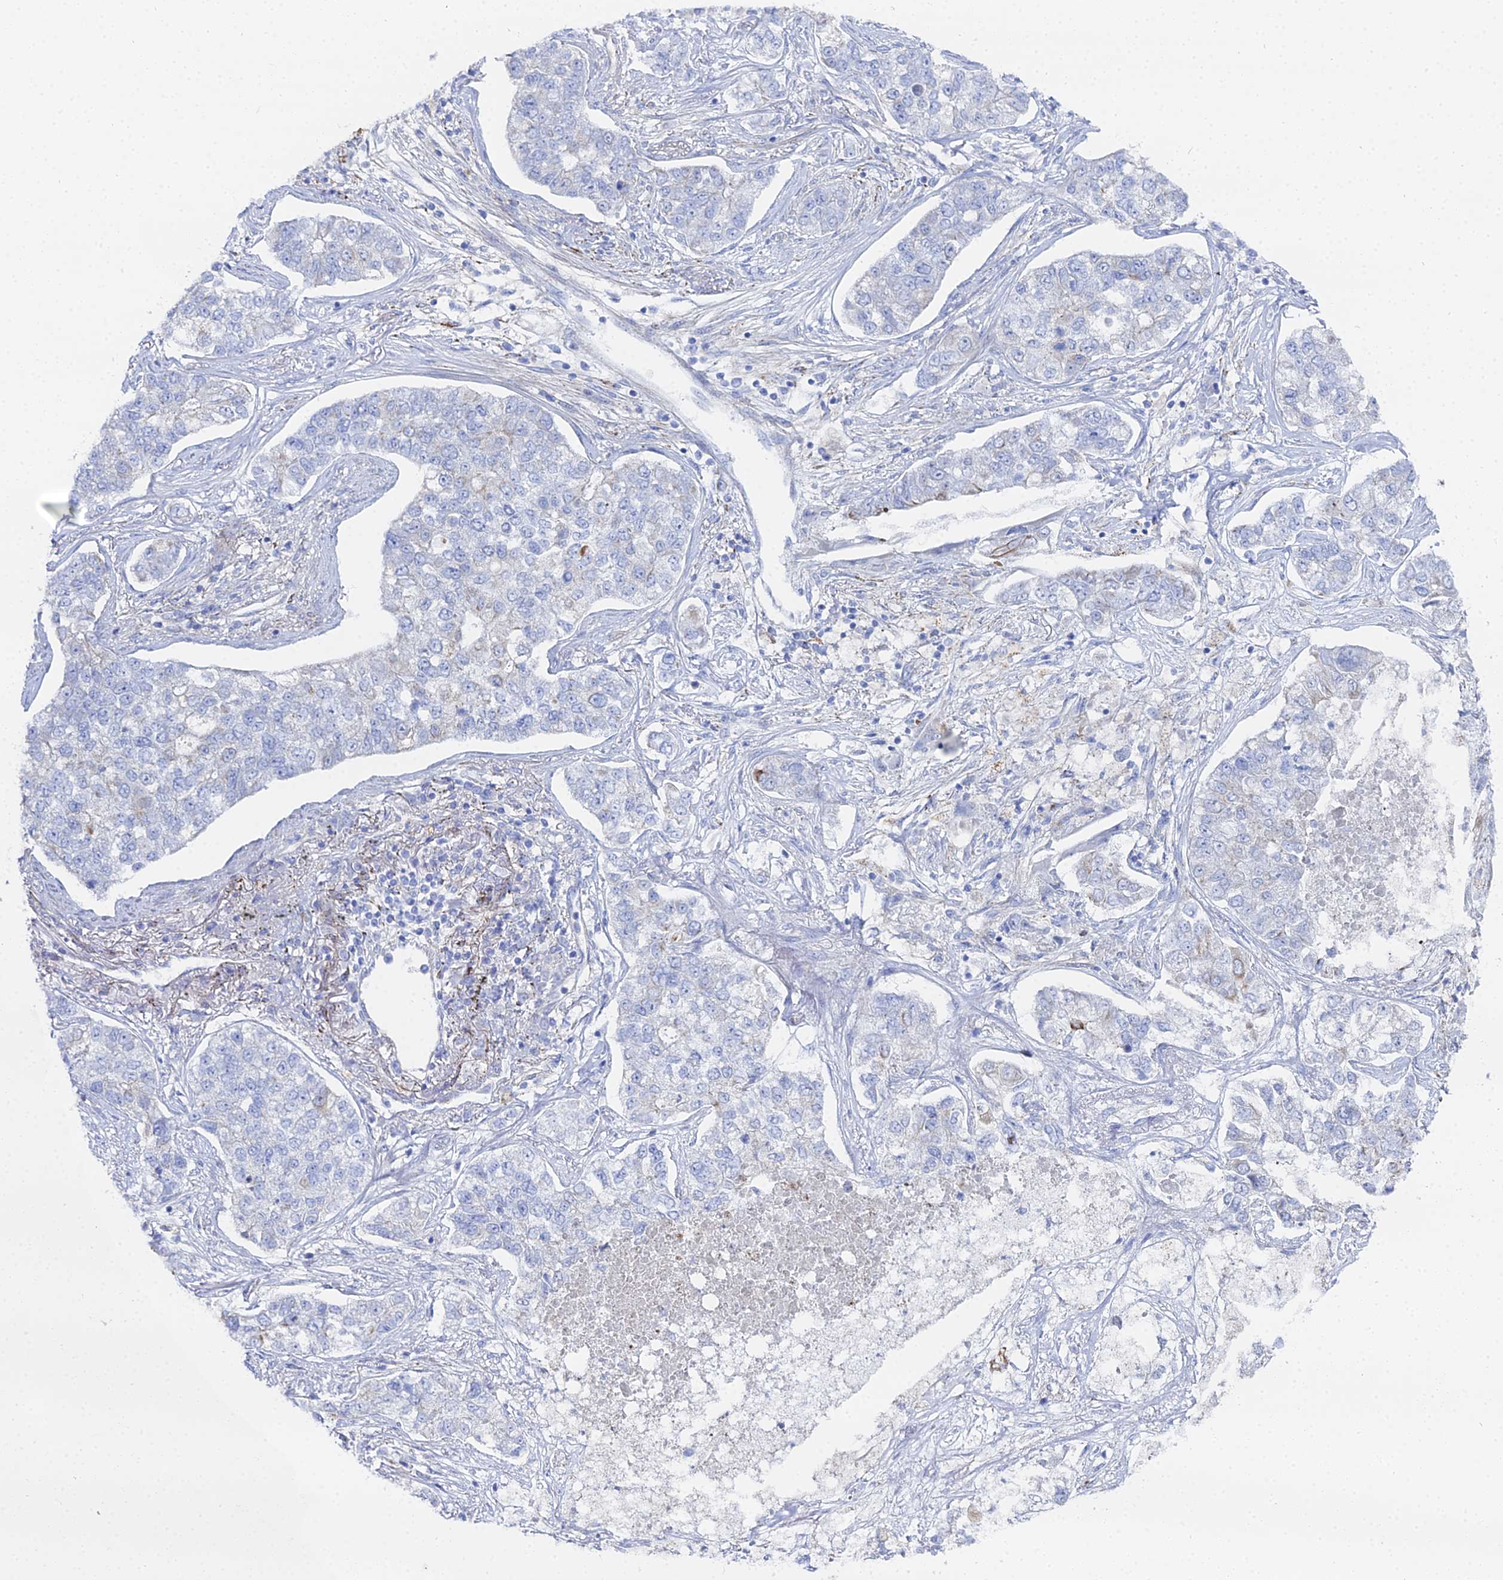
{"staining": {"intensity": "negative", "quantity": "none", "location": "none"}, "tissue": "lung cancer", "cell_type": "Tumor cells", "image_type": "cancer", "snomed": [{"axis": "morphology", "description": "Adenocarcinoma, NOS"}, {"axis": "topography", "description": "Lung"}], "caption": "The IHC micrograph has no significant expression in tumor cells of adenocarcinoma (lung) tissue.", "gene": "DHX34", "patient": {"sex": "male", "age": 49}}